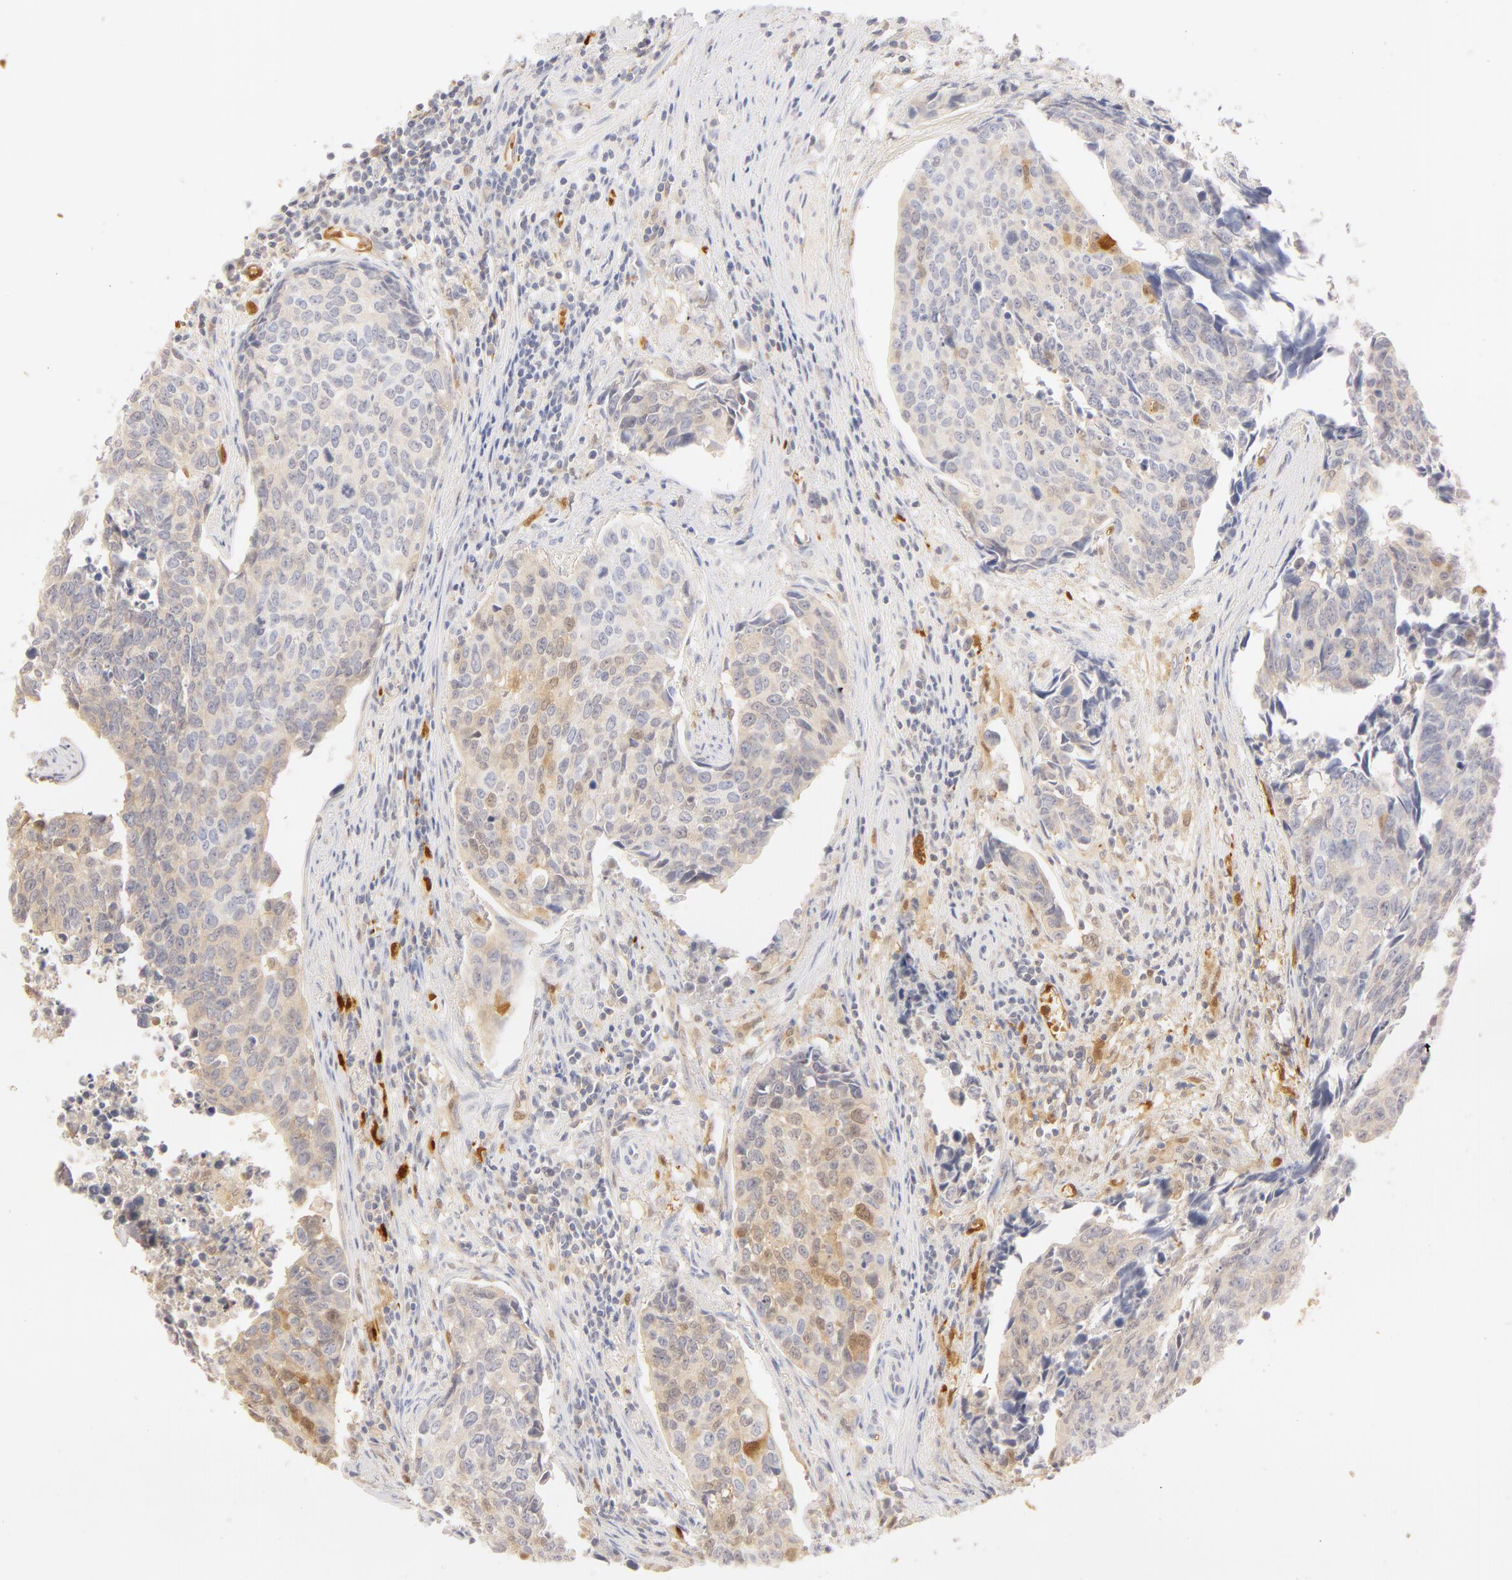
{"staining": {"intensity": "negative", "quantity": "none", "location": "none"}, "tissue": "urothelial cancer", "cell_type": "Tumor cells", "image_type": "cancer", "snomed": [{"axis": "morphology", "description": "Urothelial carcinoma, High grade"}, {"axis": "topography", "description": "Urinary bladder"}], "caption": "Histopathology image shows no protein positivity in tumor cells of urothelial carcinoma (high-grade) tissue.", "gene": "CA2", "patient": {"sex": "male", "age": 81}}